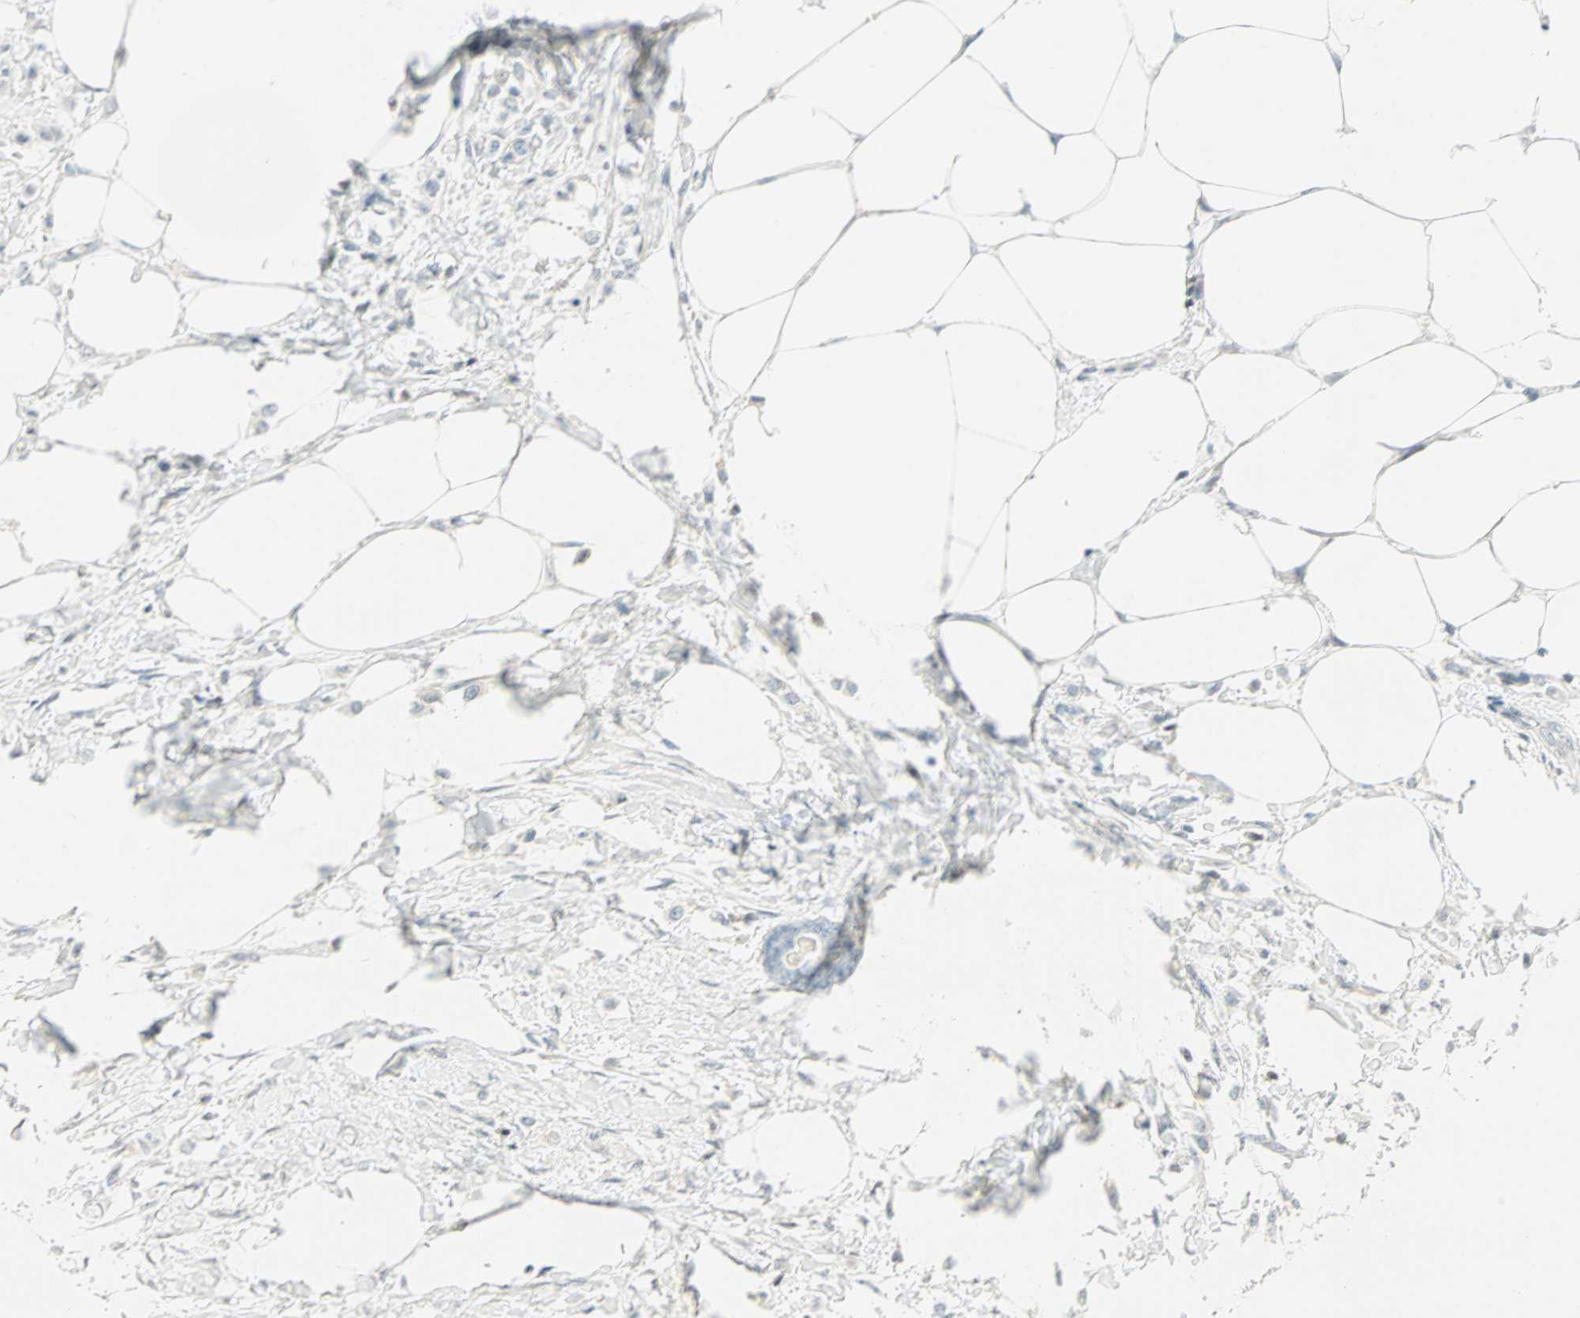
{"staining": {"intensity": "weak", "quantity": "<25%", "location": "nuclear"}, "tissue": "breast cancer", "cell_type": "Tumor cells", "image_type": "cancer", "snomed": [{"axis": "morphology", "description": "Lobular carcinoma, in situ"}, {"axis": "morphology", "description": "Lobular carcinoma"}, {"axis": "topography", "description": "Breast"}], "caption": "Tumor cells are negative for brown protein staining in lobular carcinoma in situ (breast).", "gene": "SMAD3", "patient": {"sex": "female", "age": 41}}